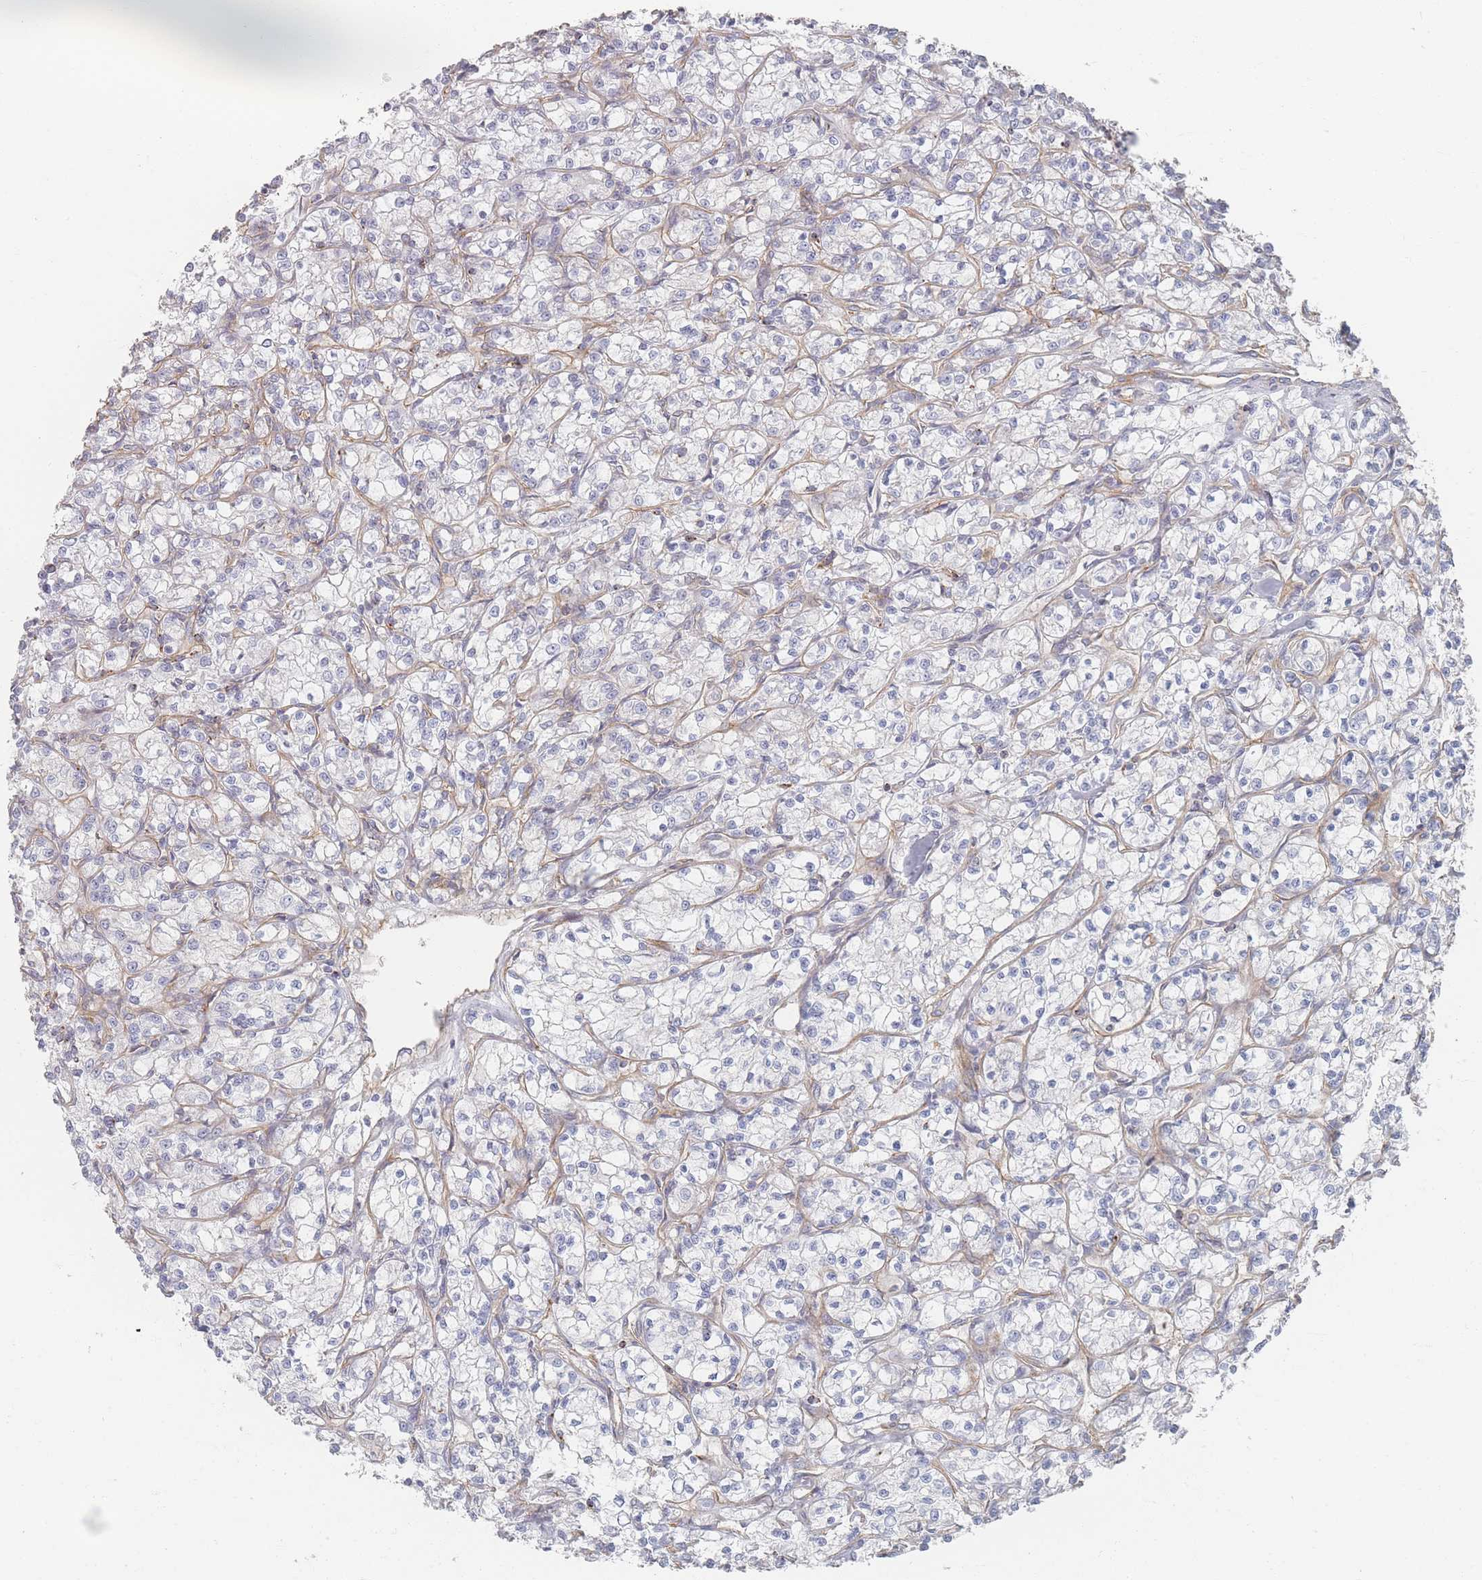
{"staining": {"intensity": "negative", "quantity": "none", "location": "none"}, "tissue": "renal cancer", "cell_type": "Tumor cells", "image_type": "cancer", "snomed": [{"axis": "morphology", "description": "Adenocarcinoma, NOS"}, {"axis": "topography", "description": "Kidney"}], "caption": "There is no significant expression in tumor cells of adenocarcinoma (renal).", "gene": "GNB1", "patient": {"sex": "female", "age": 59}}